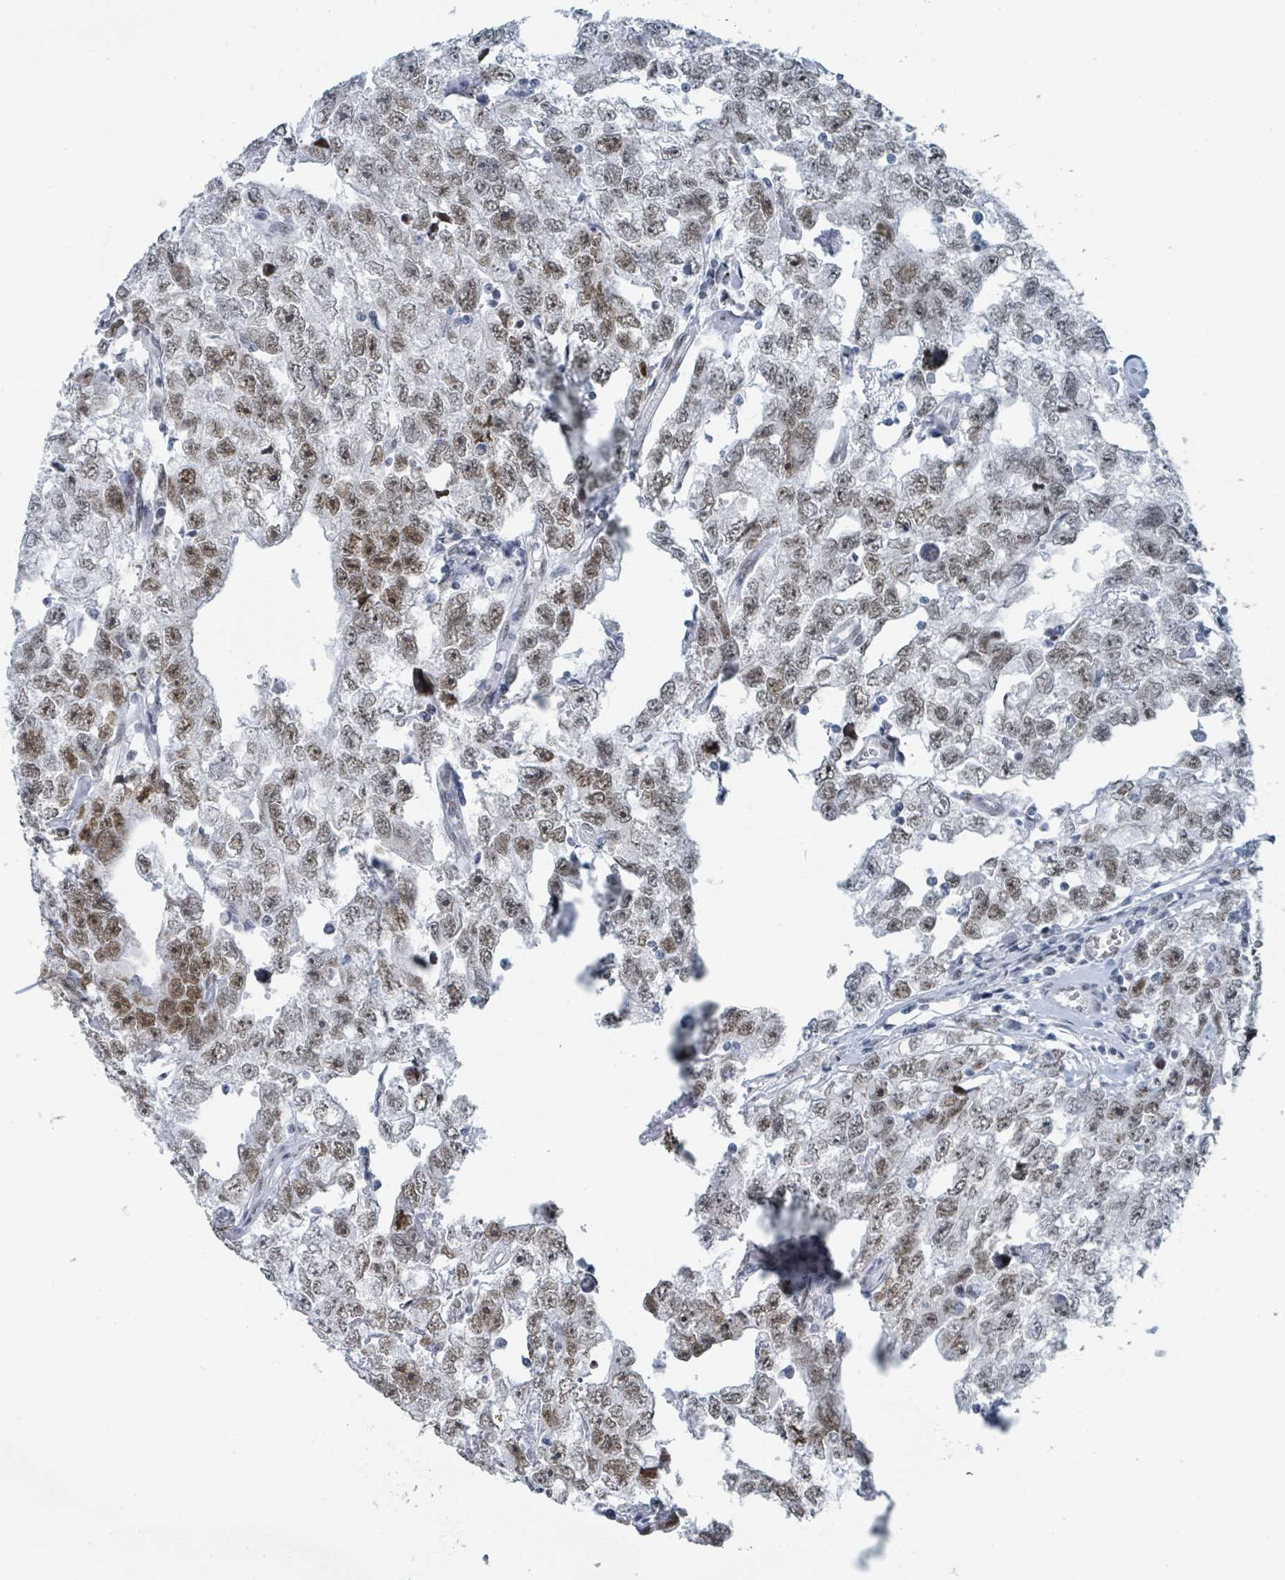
{"staining": {"intensity": "moderate", "quantity": ">75%", "location": "nuclear"}, "tissue": "testis cancer", "cell_type": "Tumor cells", "image_type": "cancer", "snomed": [{"axis": "morphology", "description": "Carcinoma, Embryonal, NOS"}, {"axis": "topography", "description": "Testis"}], "caption": "Immunohistochemistry (IHC) of embryonal carcinoma (testis) shows medium levels of moderate nuclear staining in about >75% of tumor cells. (DAB (3,3'-diaminobenzidine) IHC with brightfield microscopy, high magnification).", "gene": "EHMT2", "patient": {"sex": "male", "age": 22}}